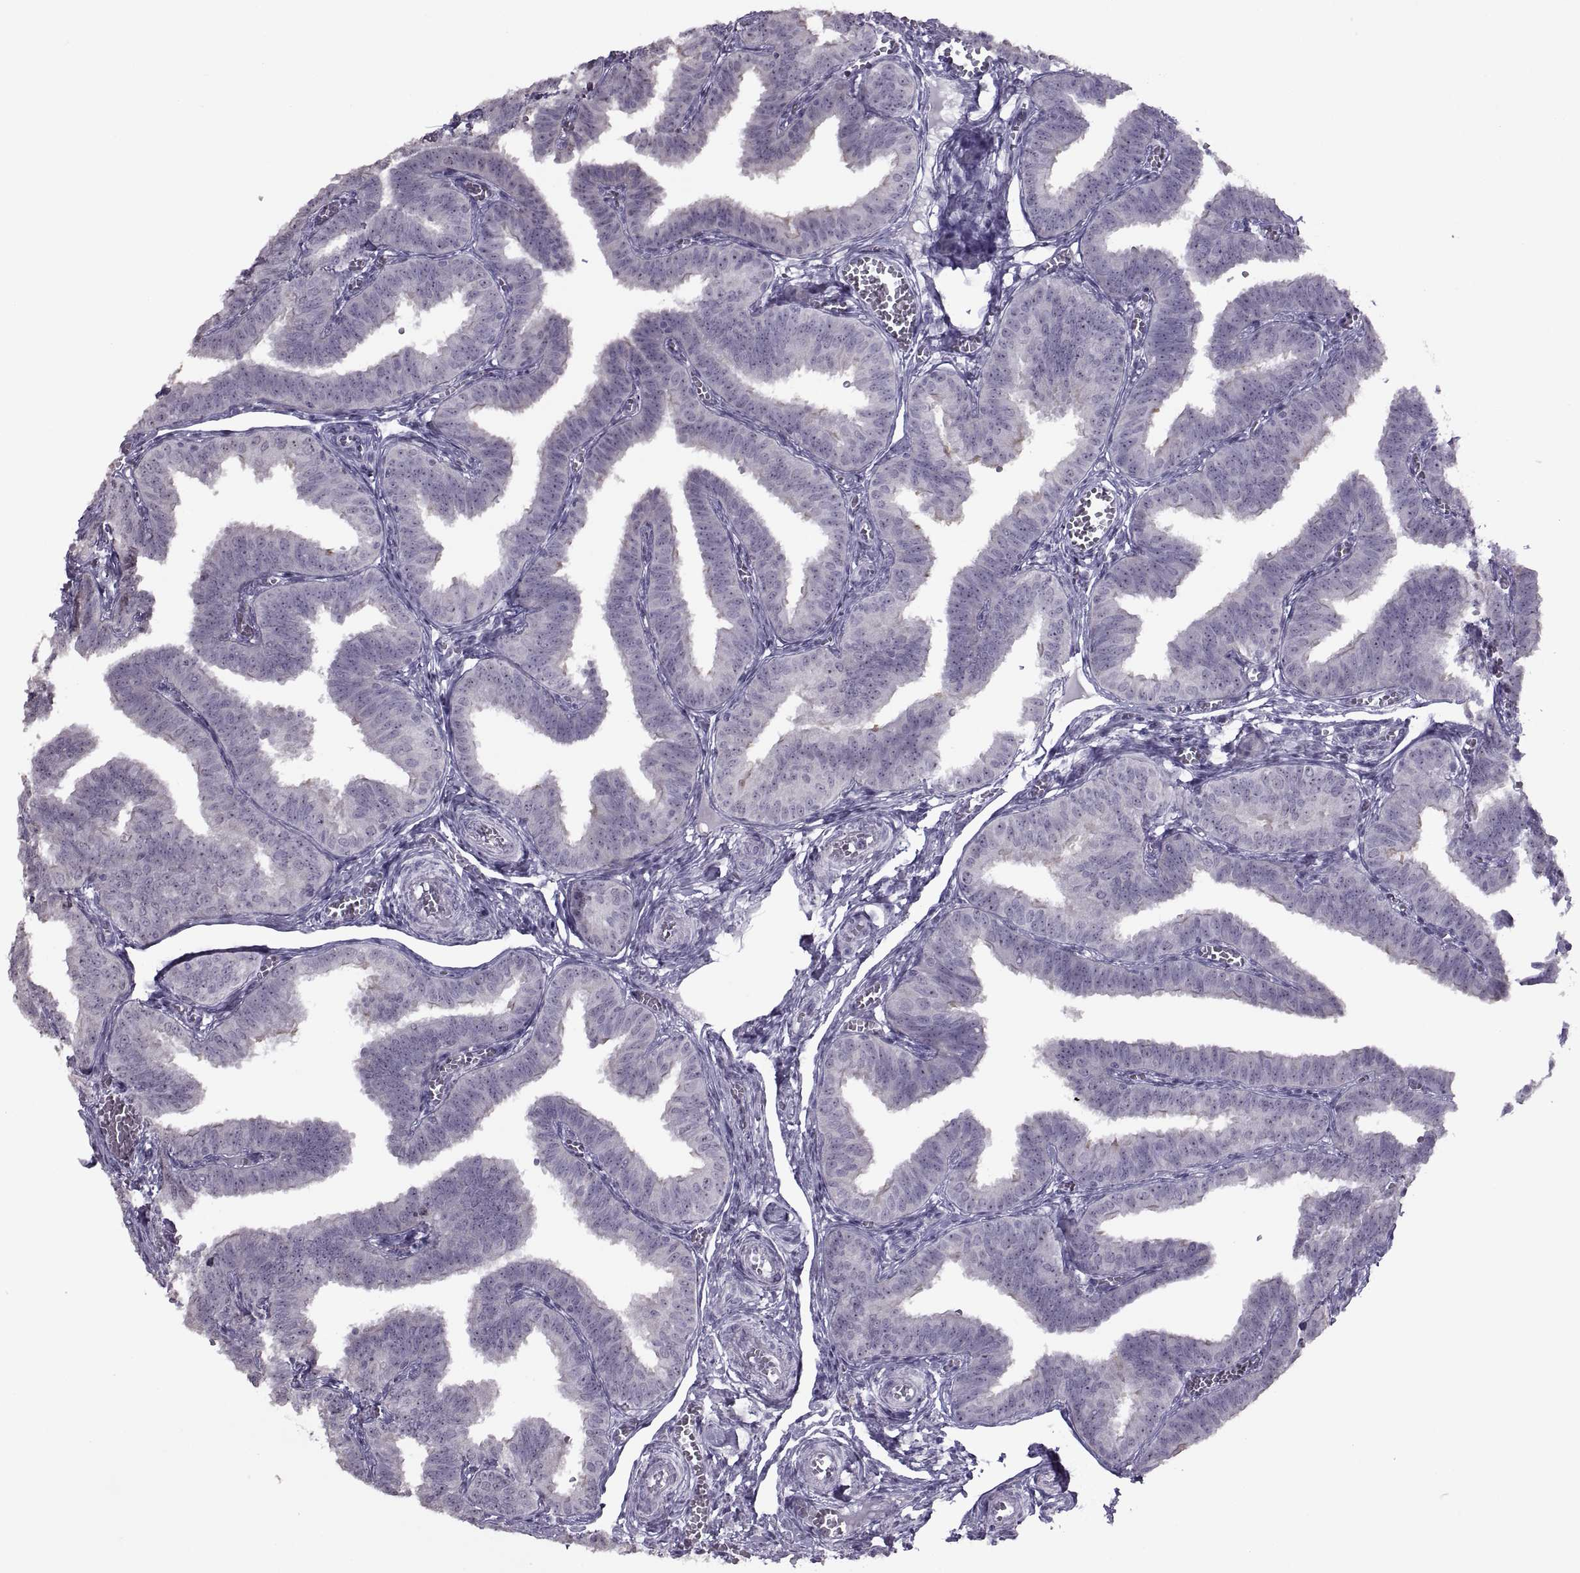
{"staining": {"intensity": "negative", "quantity": "none", "location": "none"}, "tissue": "fallopian tube", "cell_type": "Glandular cells", "image_type": "normal", "snomed": [{"axis": "morphology", "description": "Normal tissue, NOS"}, {"axis": "topography", "description": "Fallopian tube"}], "caption": "IHC of normal human fallopian tube demonstrates no staining in glandular cells.", "gene": "ASIC2", "patient": {"sex": "female", "age": 25}}